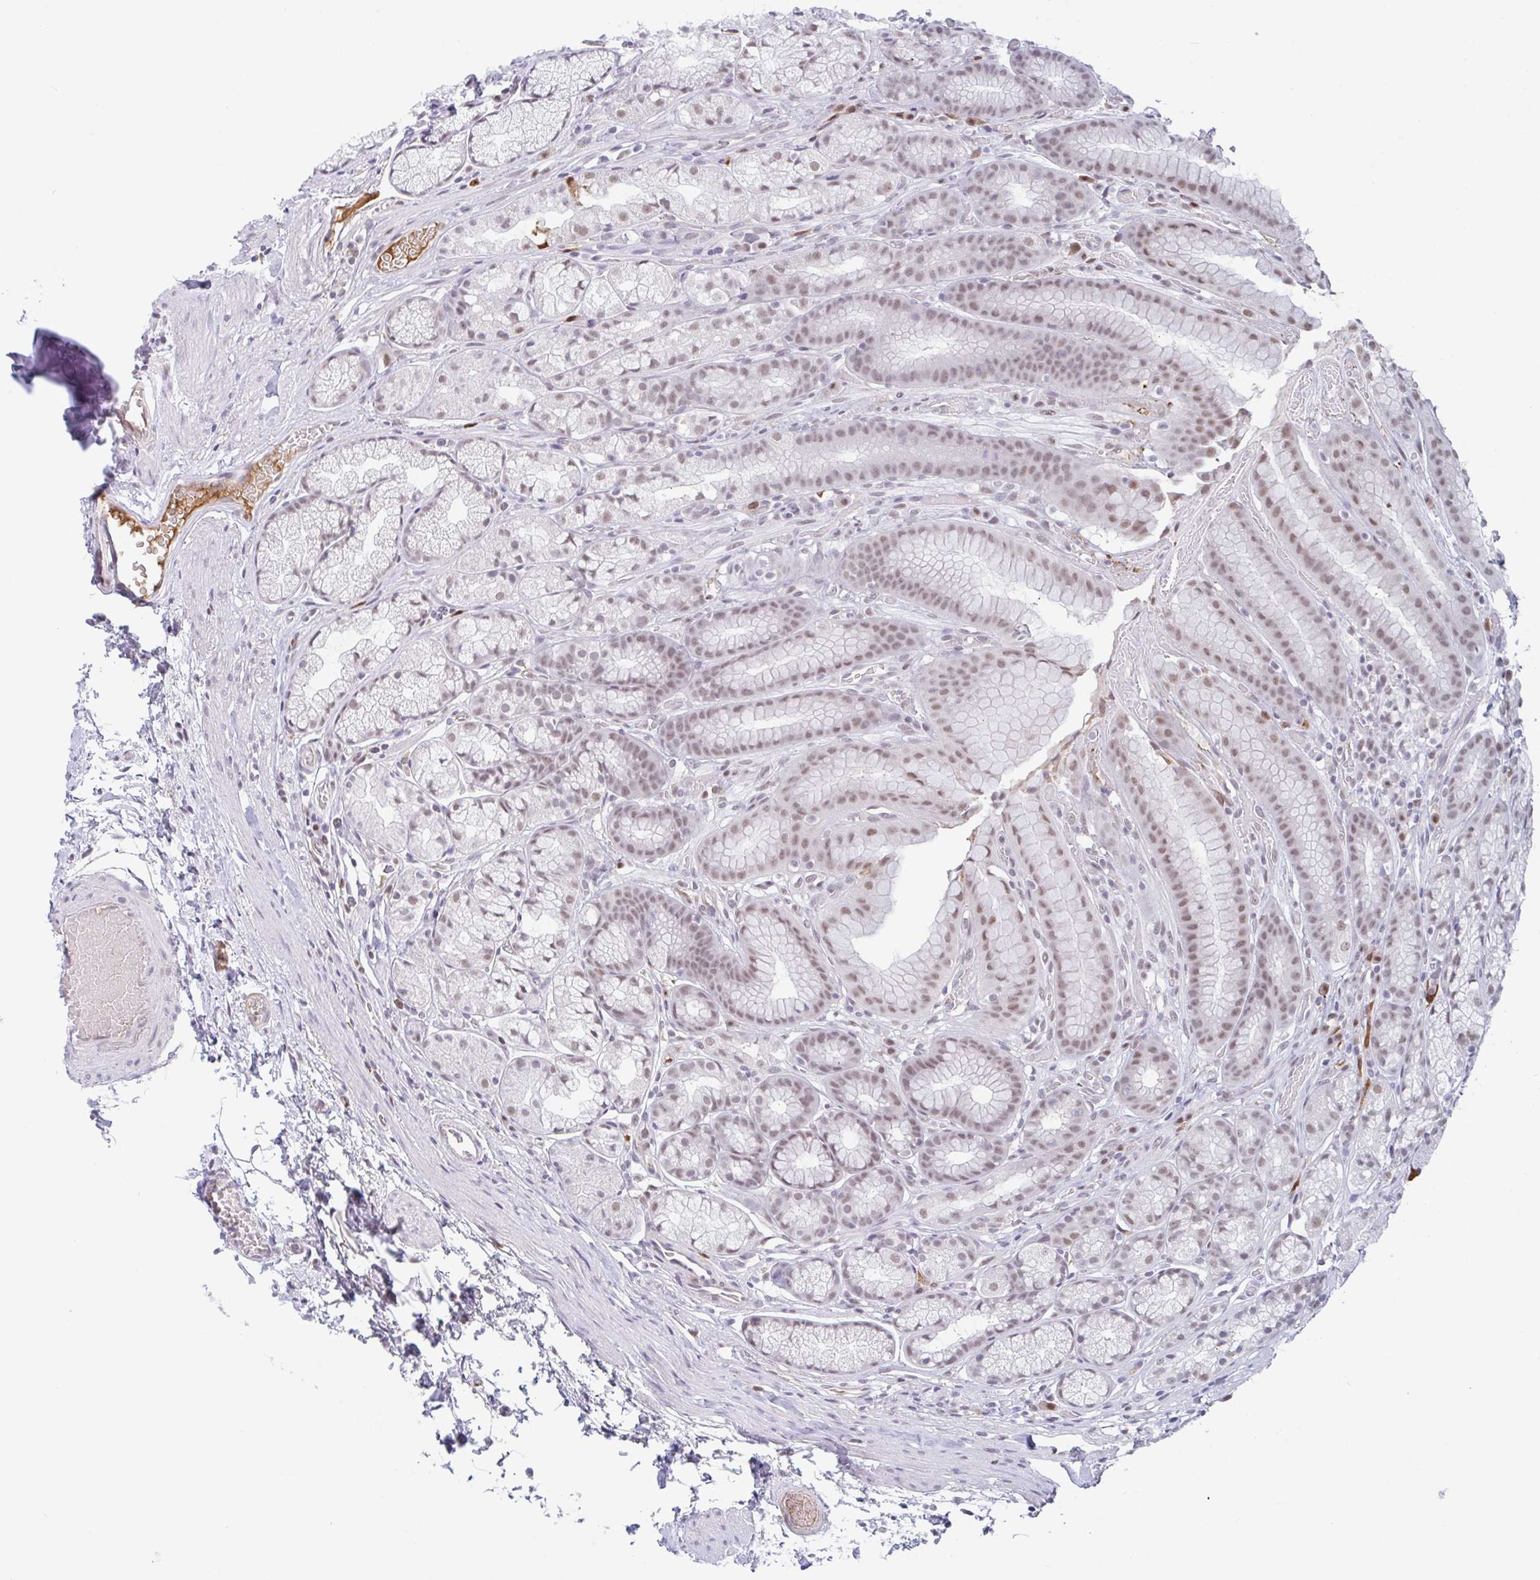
{"staining": {"intensity": "moderate", "quantity": ">75%", "location": "nuclear"}, "tissue": "stomach", "cell_type": "Glandular cells", "image_type": "normal", "snomed": [{"axis": "morphology", "description": "Normal tissue, NOS"}, {"axis": "topography", "description": "Smooth muscle"}, {"axis": "topography", "description": "Stomach"}], "caption": "Stomach stained with DAB (3,3'-diaminobenzidine) immunohistochemistry (IHC) demonstrates medium levels of moderate nuclear expression in approximately >75% of glandular cells.", "gene": "PLG", "patient": {"sex": "male", "age": 70}}